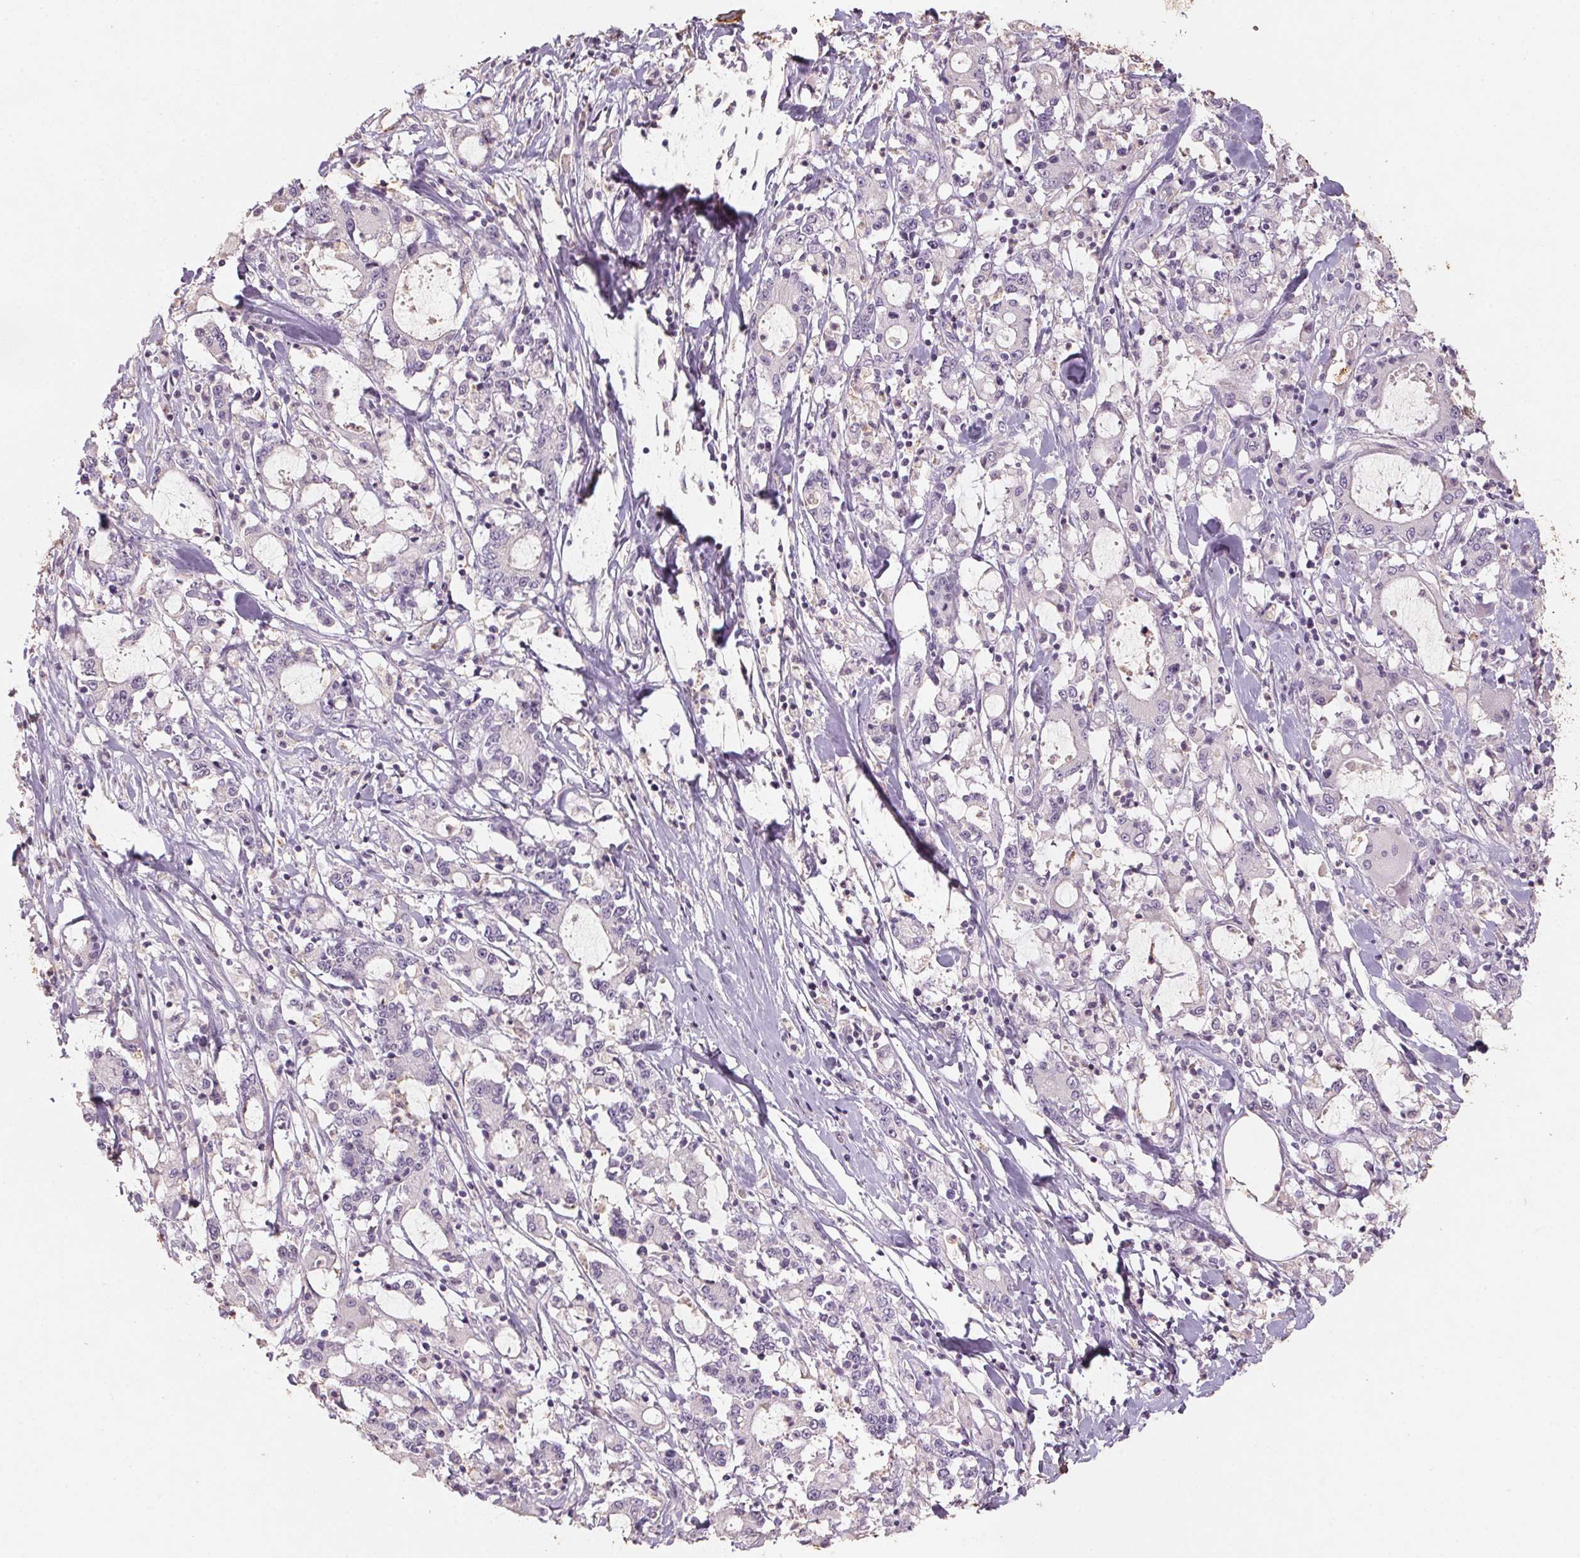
{"staining": {"intensity": "negative", "quantity": "none", "location": "none"}, "tissue": "stomach cancer", "cell_type": "Tumor cells", "image_type": "cancer", "snomed": [{"axis": "morphology", "description": "Adenocarcinoma, NOS"}, {"axis": "topography", "description": "Stomach, upper"}], "caption": "Immunohistochemical staining of human adenocarcinoma (stomach) shows no significant staining in tumor cells.", "gene": "CXCL5", "patient": {"sex": "male", "age": 68}}